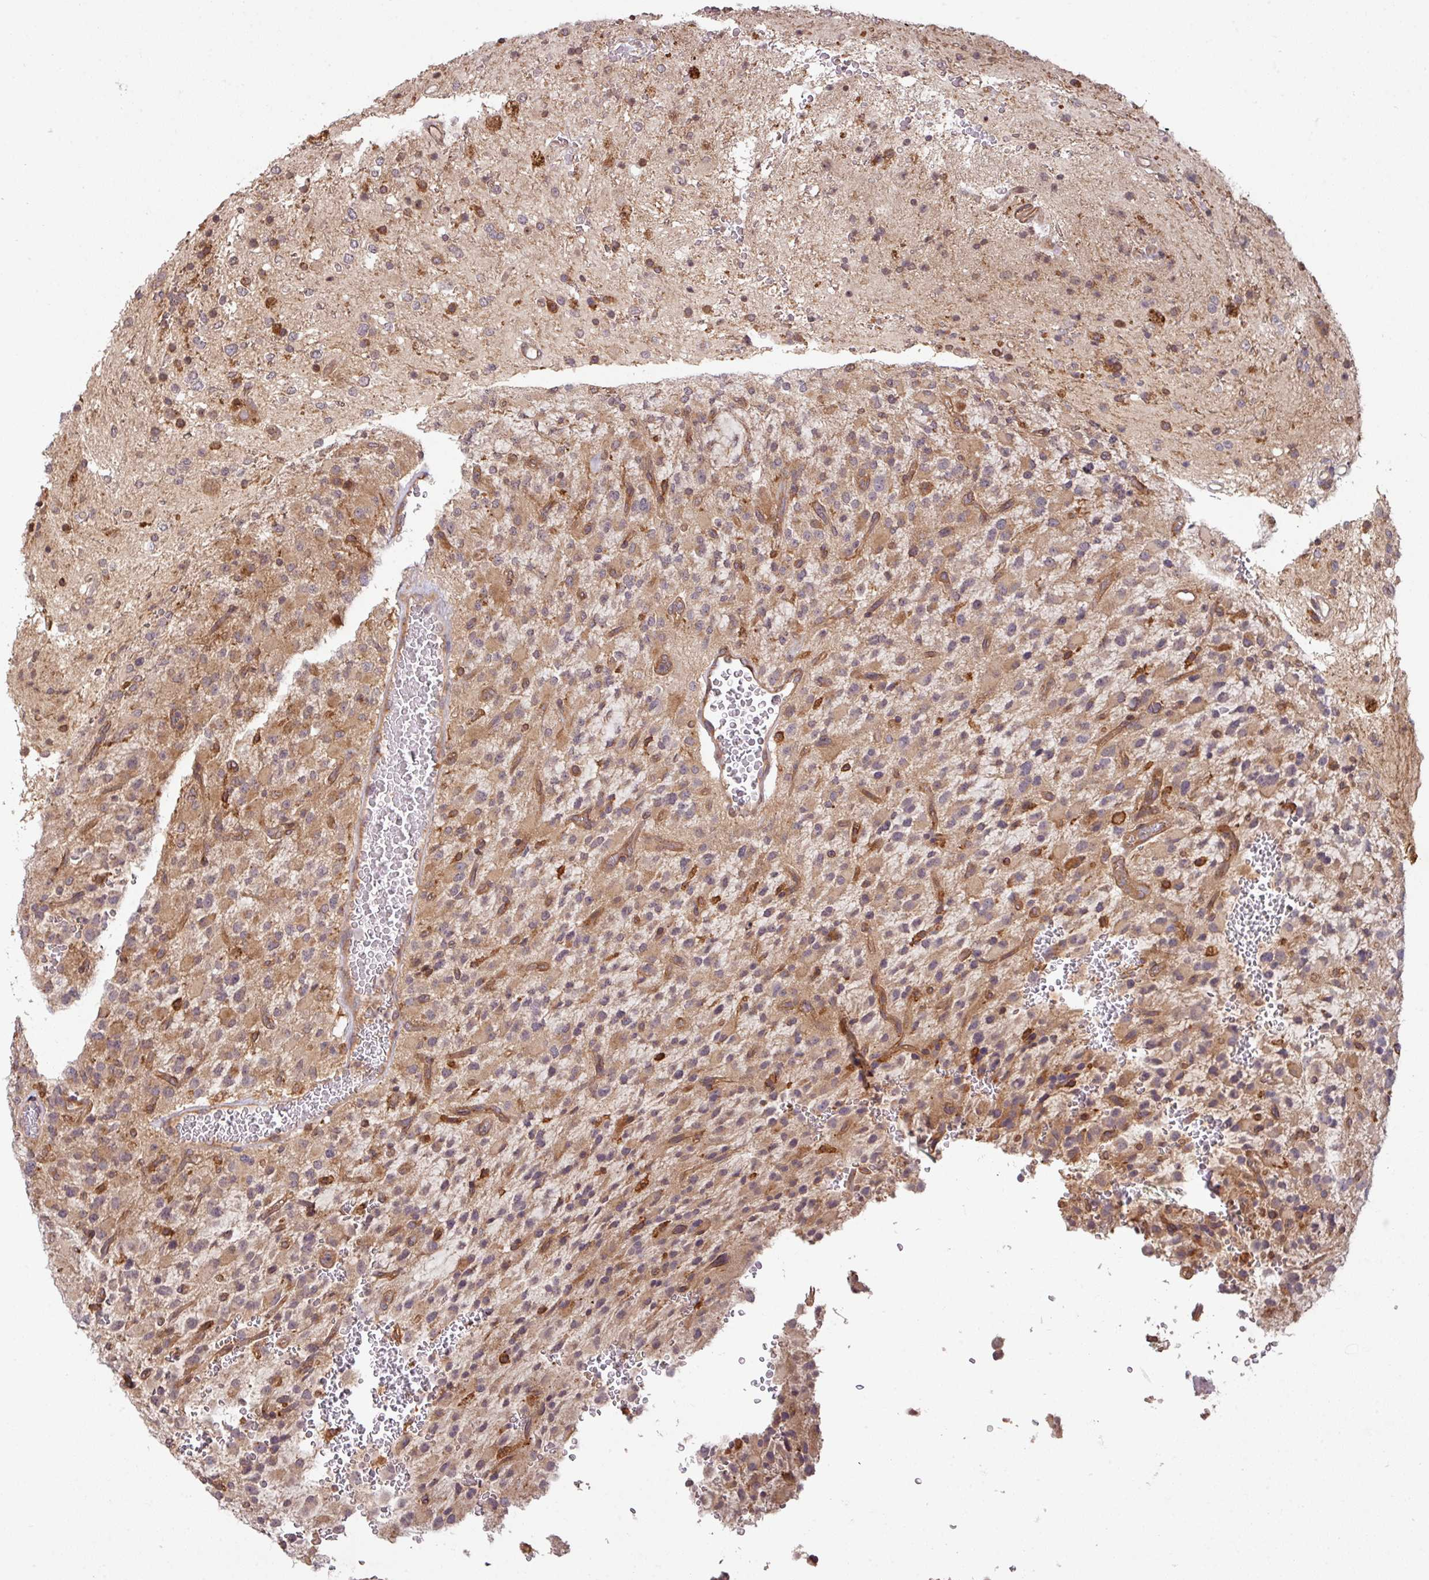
{"staining": {"intensity": "moderate", "quantity": "25%-75%", "location": "cytoplasmic/membranous"}, "tissue": "glioma", "cell_type": "Tumor cells", "image_type": "cancer", "snomed": [{"axis": "morphology", "description": "Glioma, malignant, High grade"}, {"axis": "topography", "description": "Brain"}], "caption": "Malignant glioma (high-grade) stained with a protein marker exhibits moderate staining in tumor cells.", "gene": "CYFIP2", "patient": {"sex": "male", "age": 34}}